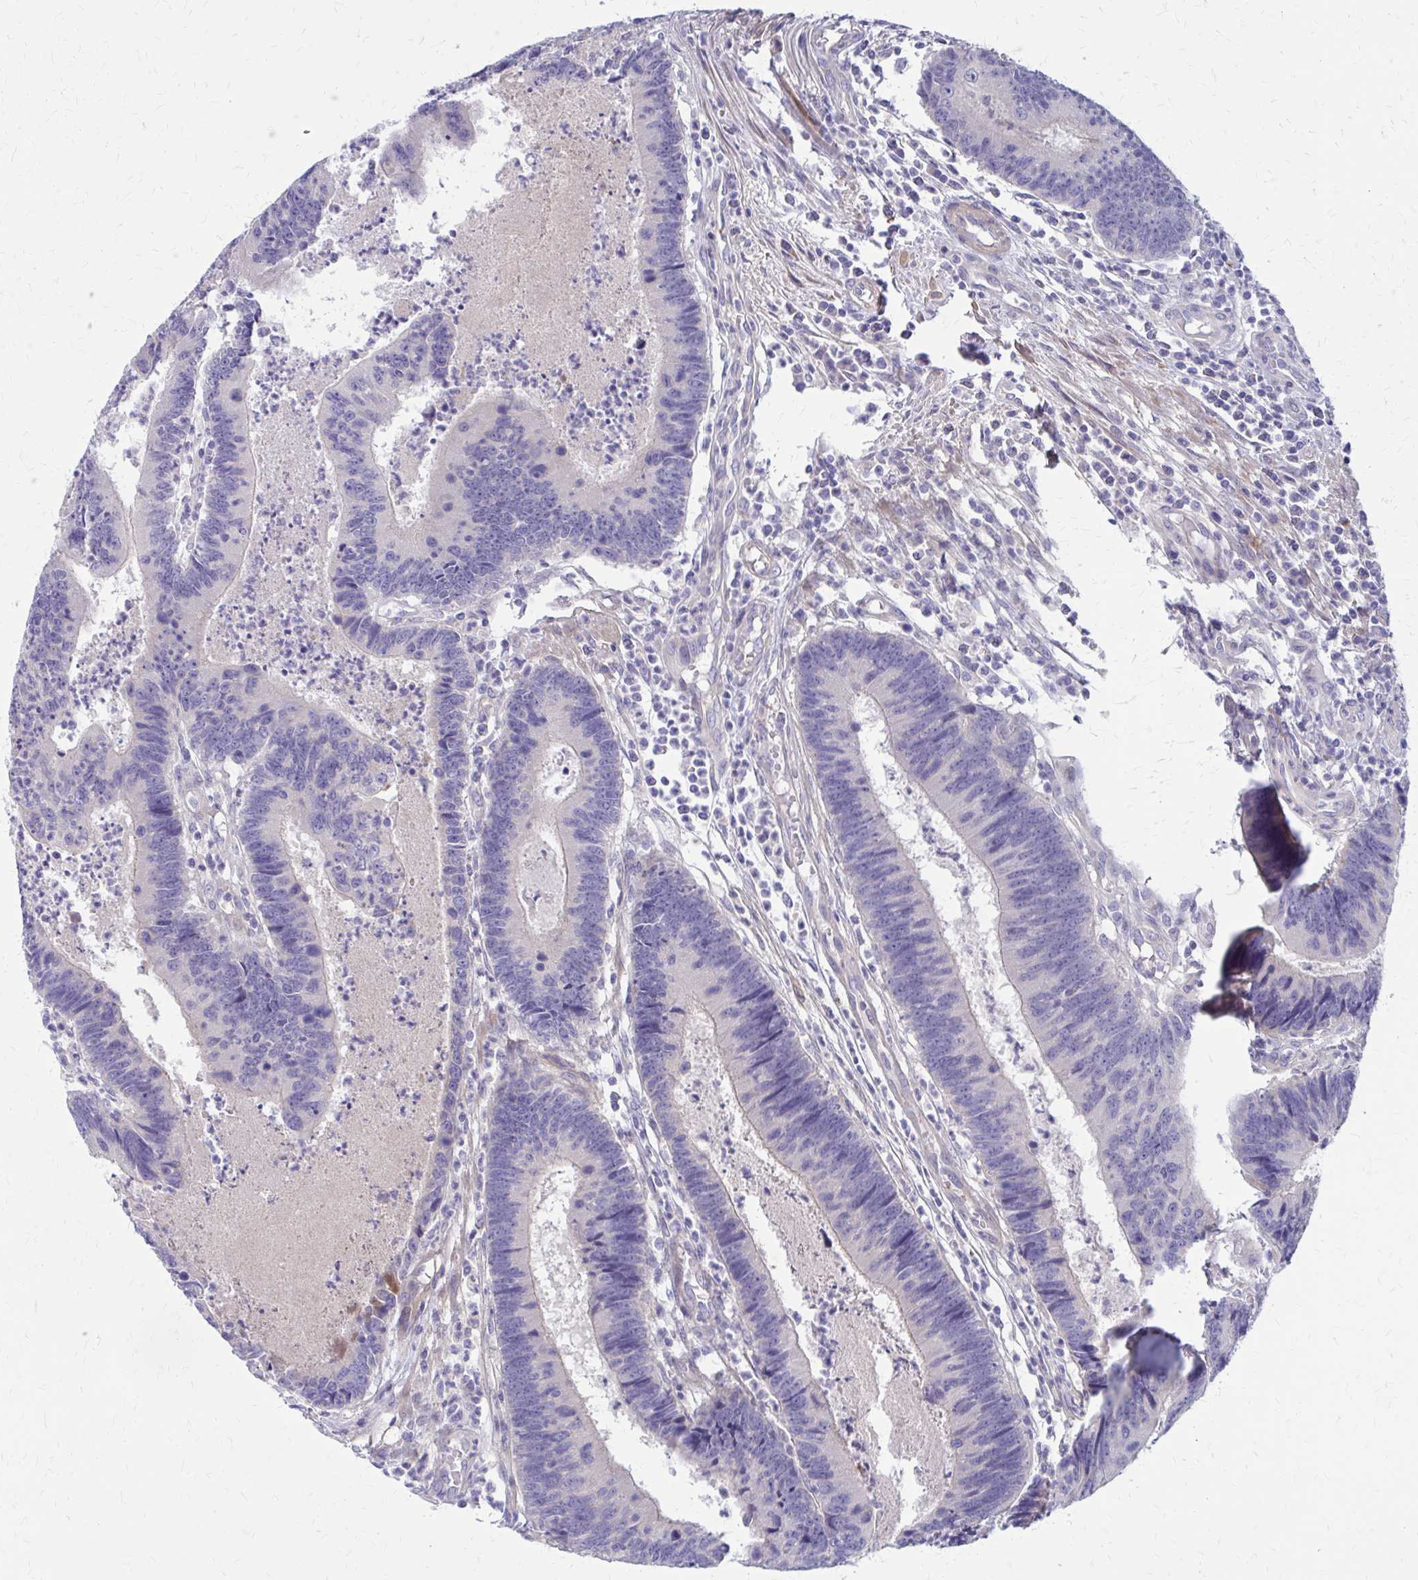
{"staining": {"intensity": "negative", "quantity": "none", "location": "none"}, "tissue": "colorectal cancer", "cell_type": "Tumor cells", "image_type": "cancer", "snomed": [{"axis": "morphology", "description": "Adenocarcinoma, NOS"}, {"axis": "topography", "description": "Colon"}], "caption": "DAB immunohistochemical staining of colorectal cancer (adenocarcinoma) reveals no significant expression in tumor cells.", "gene": "GLYATL2", "patient": {"sex": "female", "age": 67}}